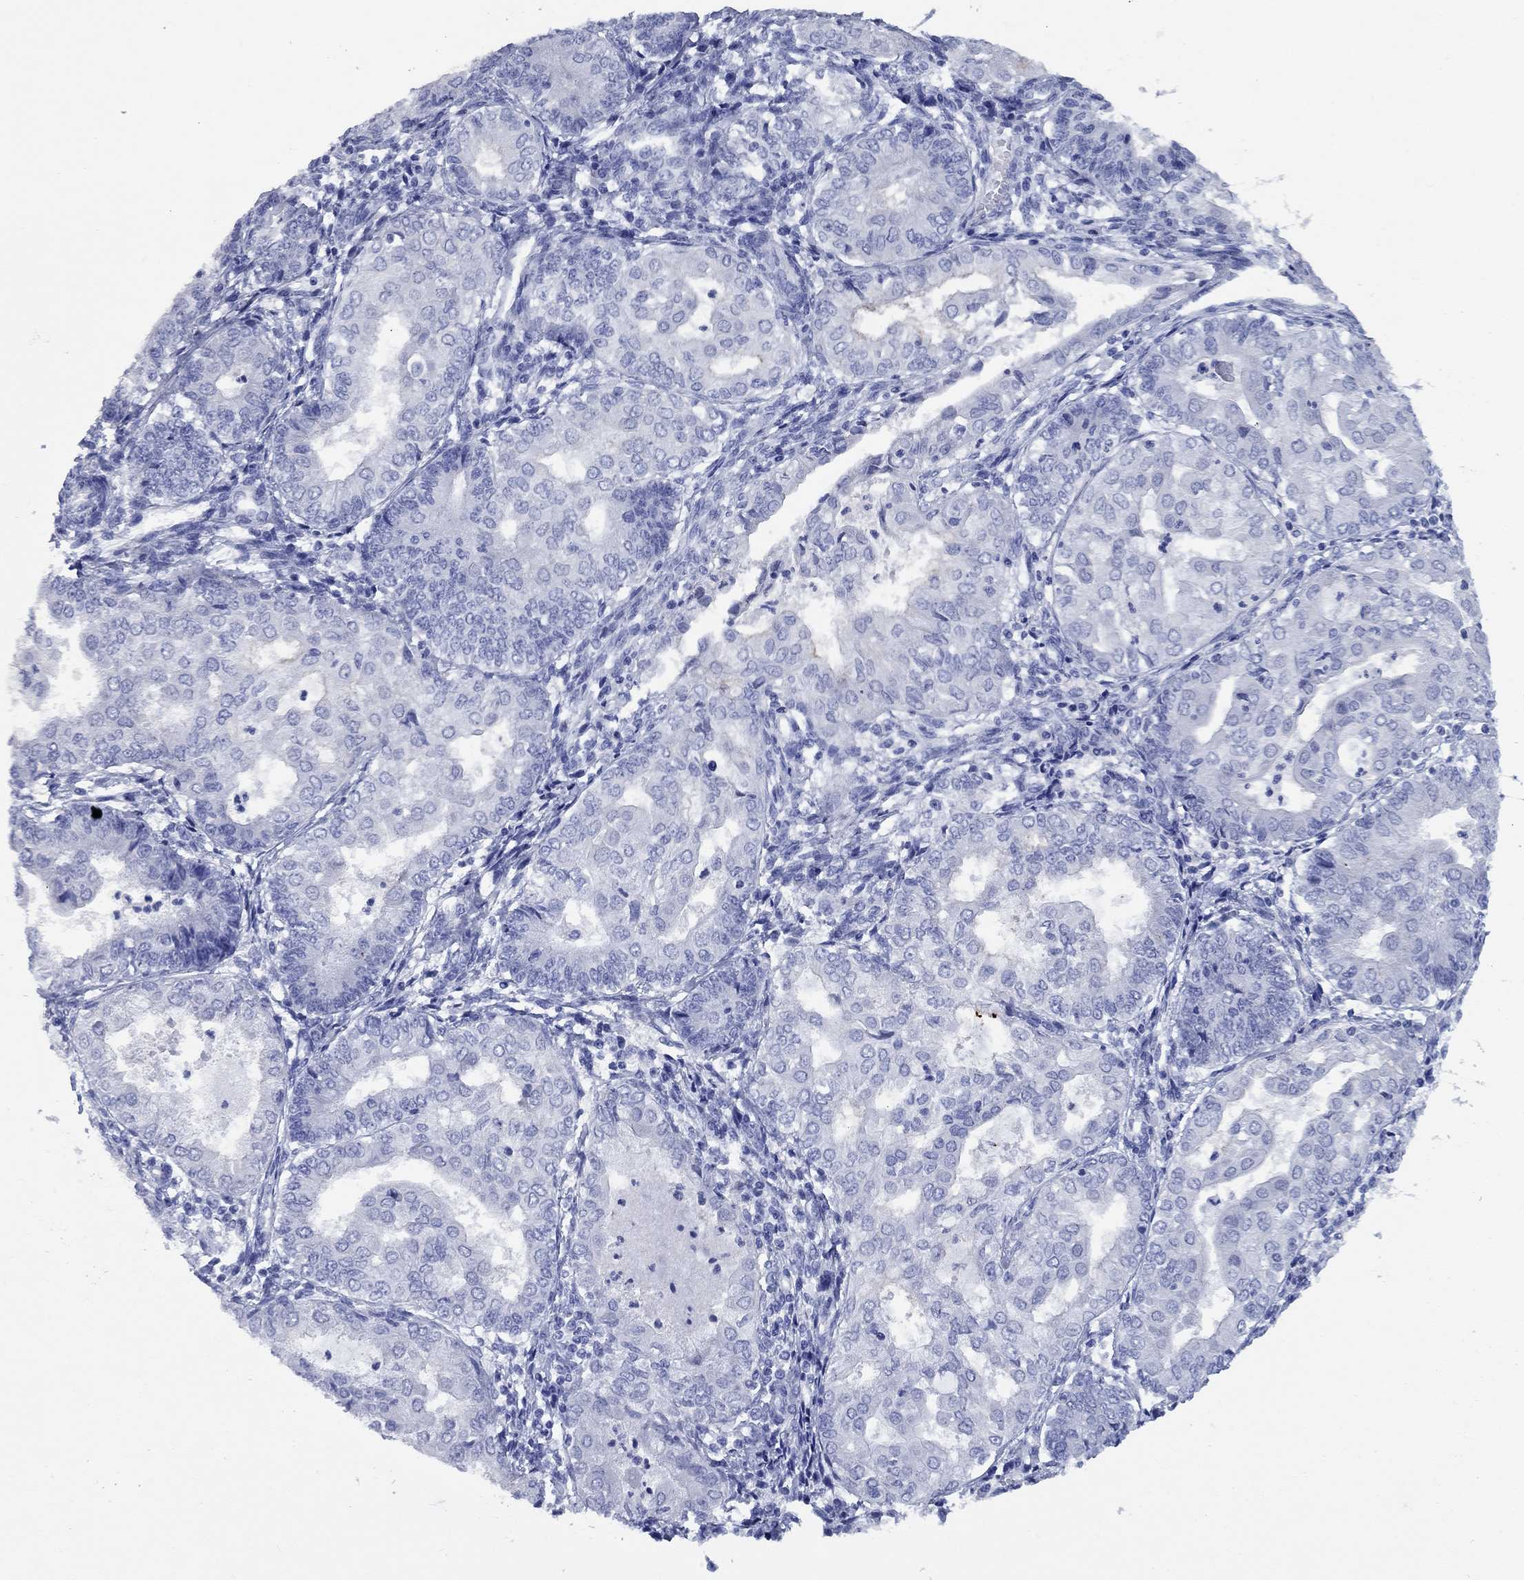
{"staining": {"intensity": "negative", "quantity": "none", "location": "none"}, "tissue": "endometrial cancer", "cell_type": "Tumor cells", "image_type": "cancer", "snomed": [{"axis": "morphology", "description": "Adenocarcinoma, NOS"}, {"axis": "topography", "description": "Endometrium"}], "caption": "DAB (3,3'-diaminobenzidine) immunohistochemical staining of endometrial cancer (adenocarcinoma) exhibits no significant staining in tumor cells.", "gene": "CCNA1", "patient": {"sex": "female", "age": 68}}